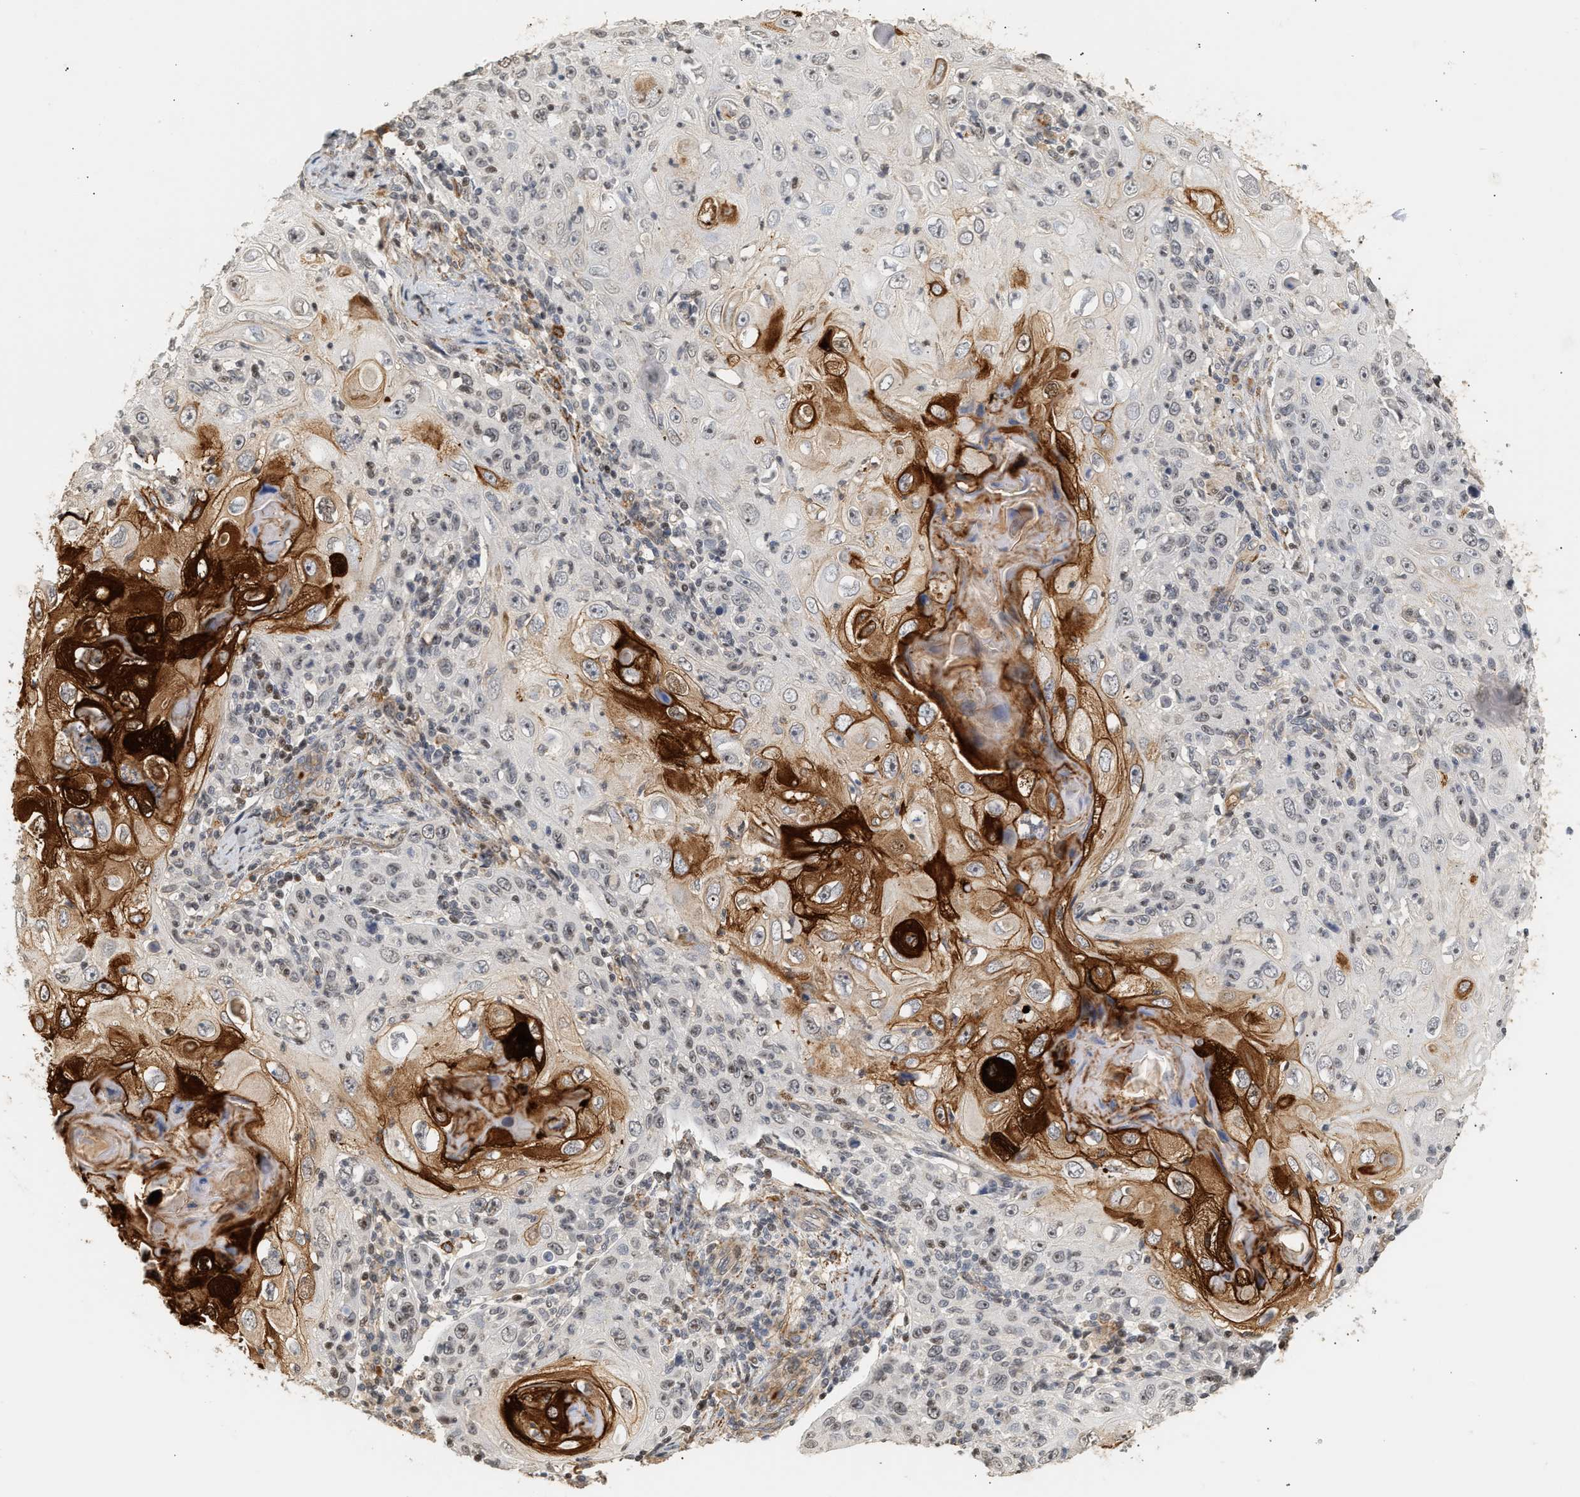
{"staining": {"intensity": "weak", "quantity": "<25%", "location": "nuclear"}, "tissue": "skin cancer", "cell_type": "Tumor cells", "image_type": "cancer", "snomed": [{"axis": "morphology", "description": "Squamous cell carcinoma, NOS"}, {"axis": "topography", "description": "Skin"}], "caption": "The micrograph shows no significant staining in tumor cells of skin cancer (squamous cell carcinoma).", "gene": "PLXND1", "patient": {"sex": "female", "age": 88}}